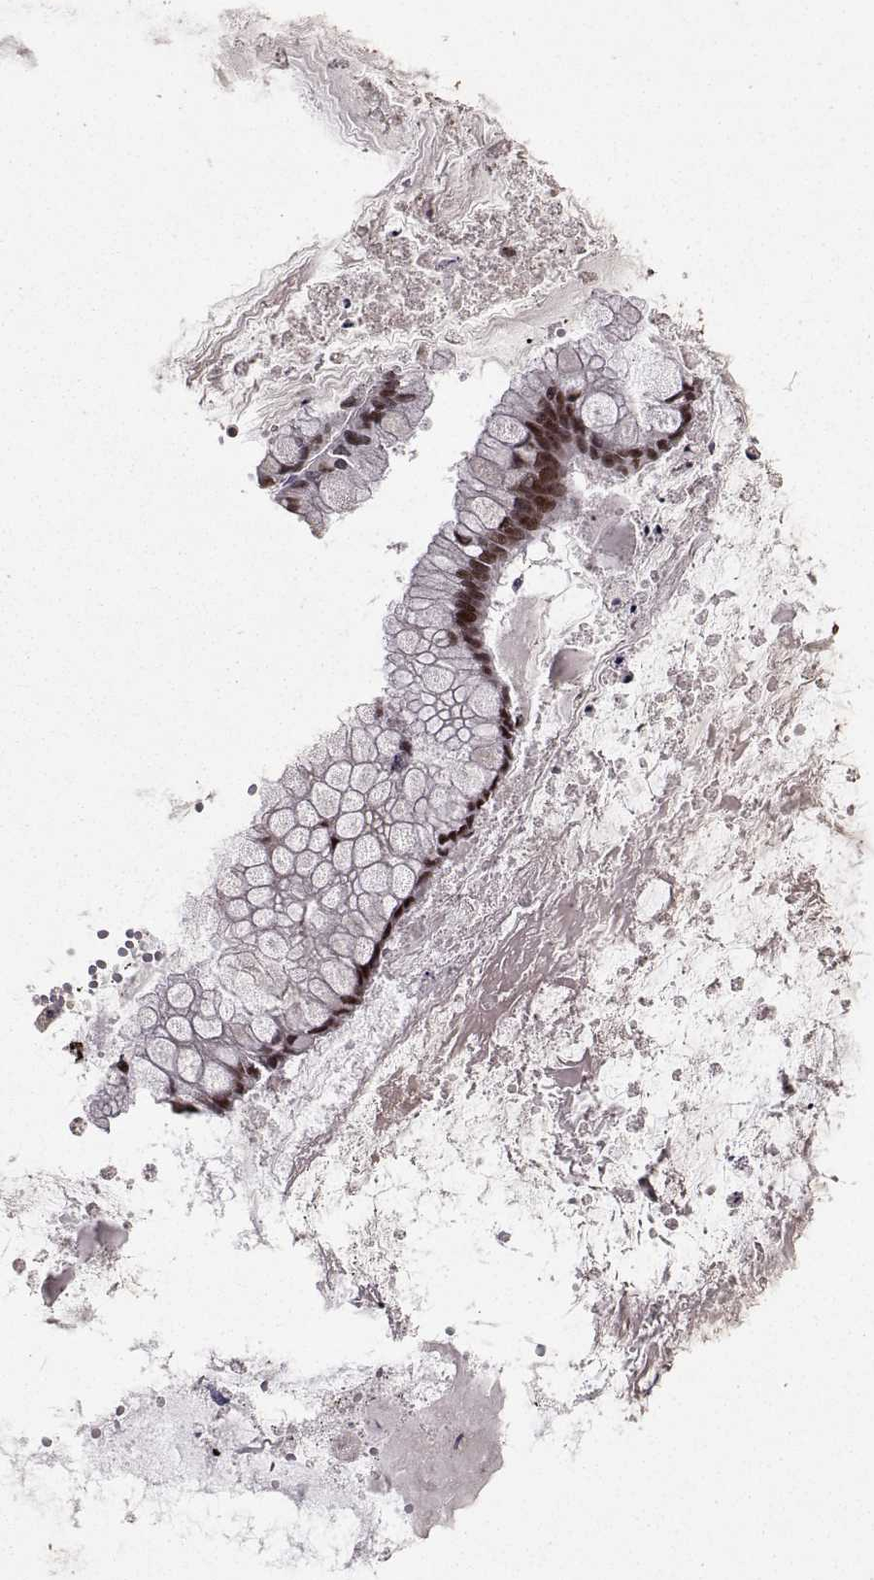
{"staining": {"intensity": "strong", "quantity": ">75%", "location": "nuclear"}, "tissue": "ovarian cancer", "cell_type": "Tumor cells", "image_type": "cancer", "snomed": [{"axis": "morphology", "description": "Cystadenocarcinoma, mucinous, NOS"}, {"axis": "topography", "description": "Ovary"}], "caption": "Immunohistochemistry (IHC) (DAB (3,3'-diaminobenzidine)) staining of human mucinous cystadenocarcinoma (ovarian) reveals strong nuclear protein staining in about >75% of tumor cells.", "gene": "SF1", "patient": {"sex": "female", "age": 67}}